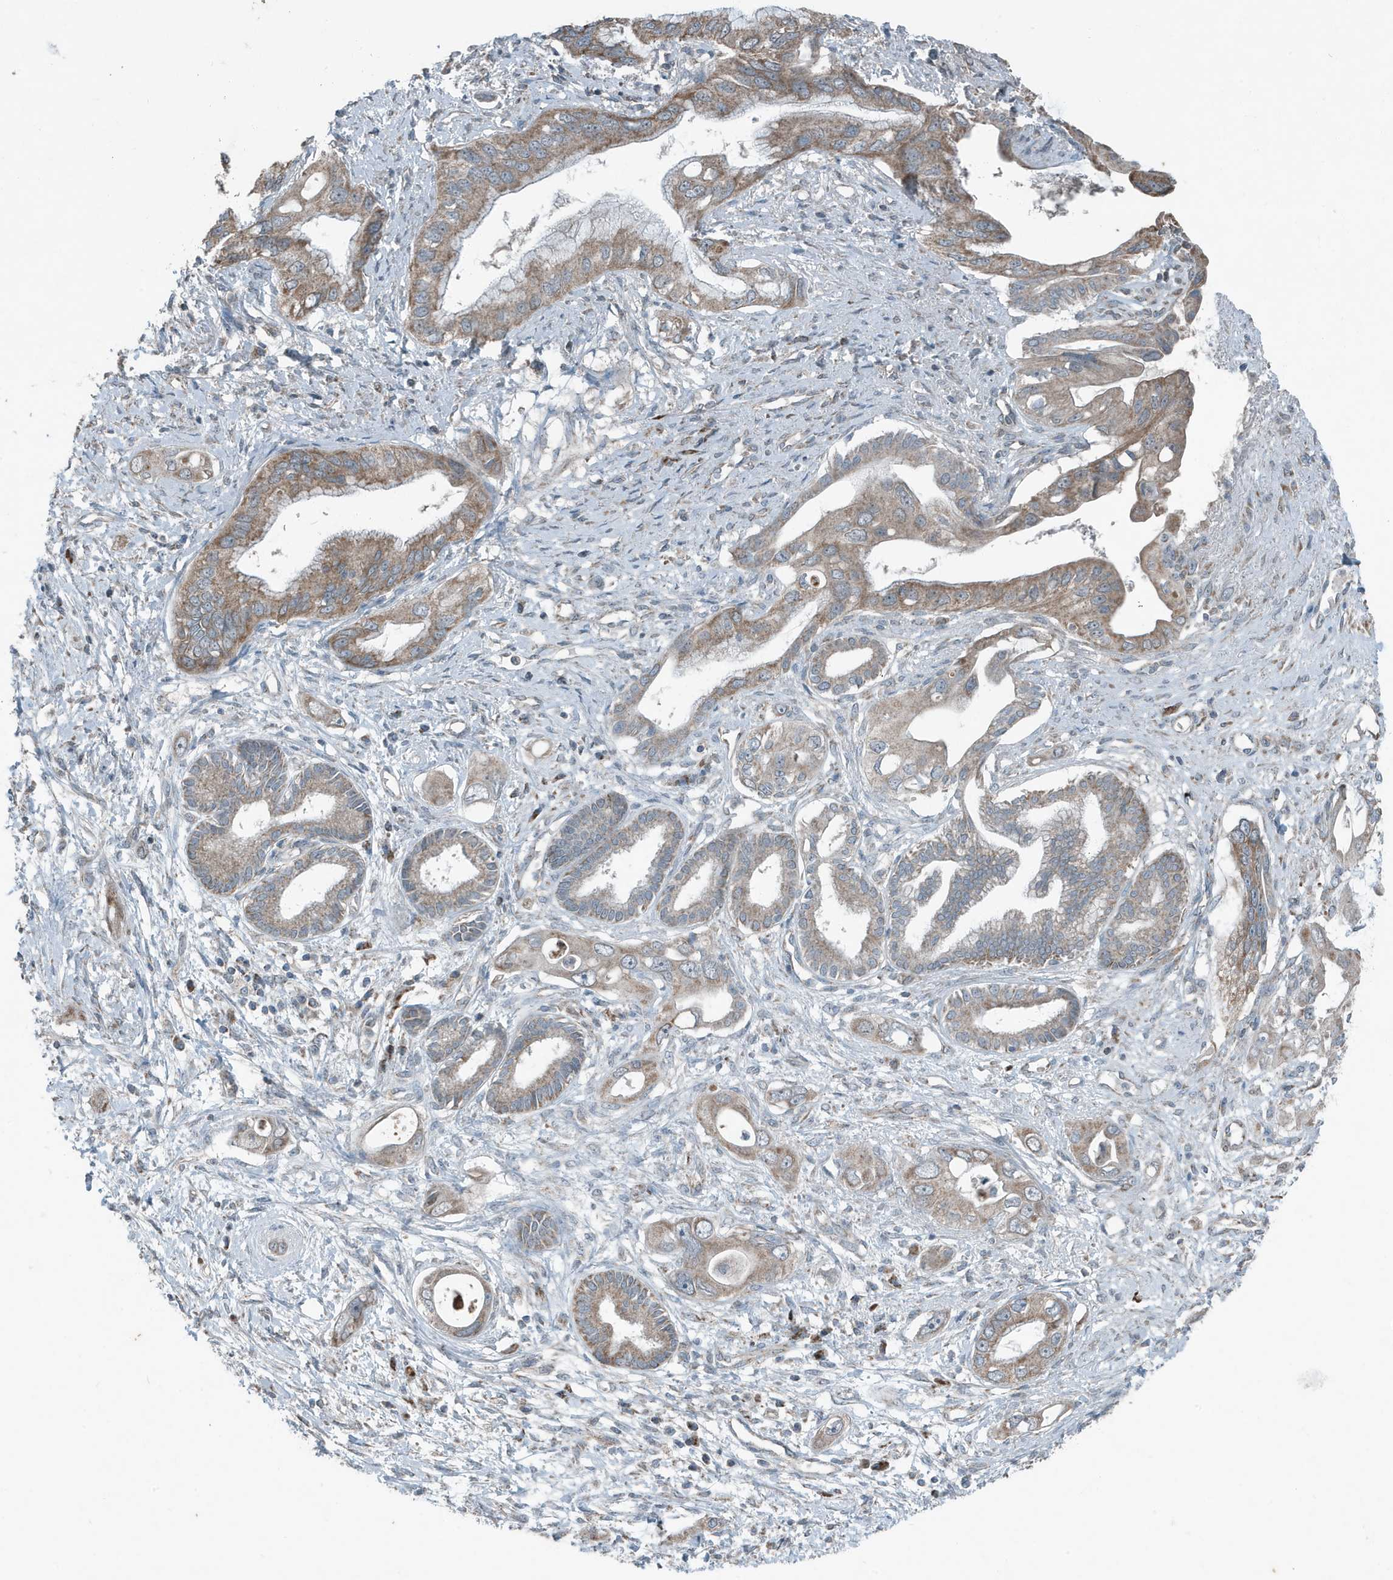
{"staining": {"intensity": "weak", "quantity": "25%-75%", "location": "cytoplasmic/membranous"}, "tissue": "pancreatic cancer", "cell_type": "Tumor cells", "image_type": "cancer", "snomed": [{"axis": "morphology", "description": "Inflammation, NOS"}, {"axis": "morphology", "description": "Adenocarcinoma, NOS"}, {"axis": "topography", "description": "Pancreas"}], "caption": "Protein staining of pancreatic adenocarcinoma tissue demonstrates weak cytoplasmic/membranous expression in approximately 25%-75% of tumor cells.", "gene": "MT-CYB", "patient": {"sex": "female", "age": 56}}